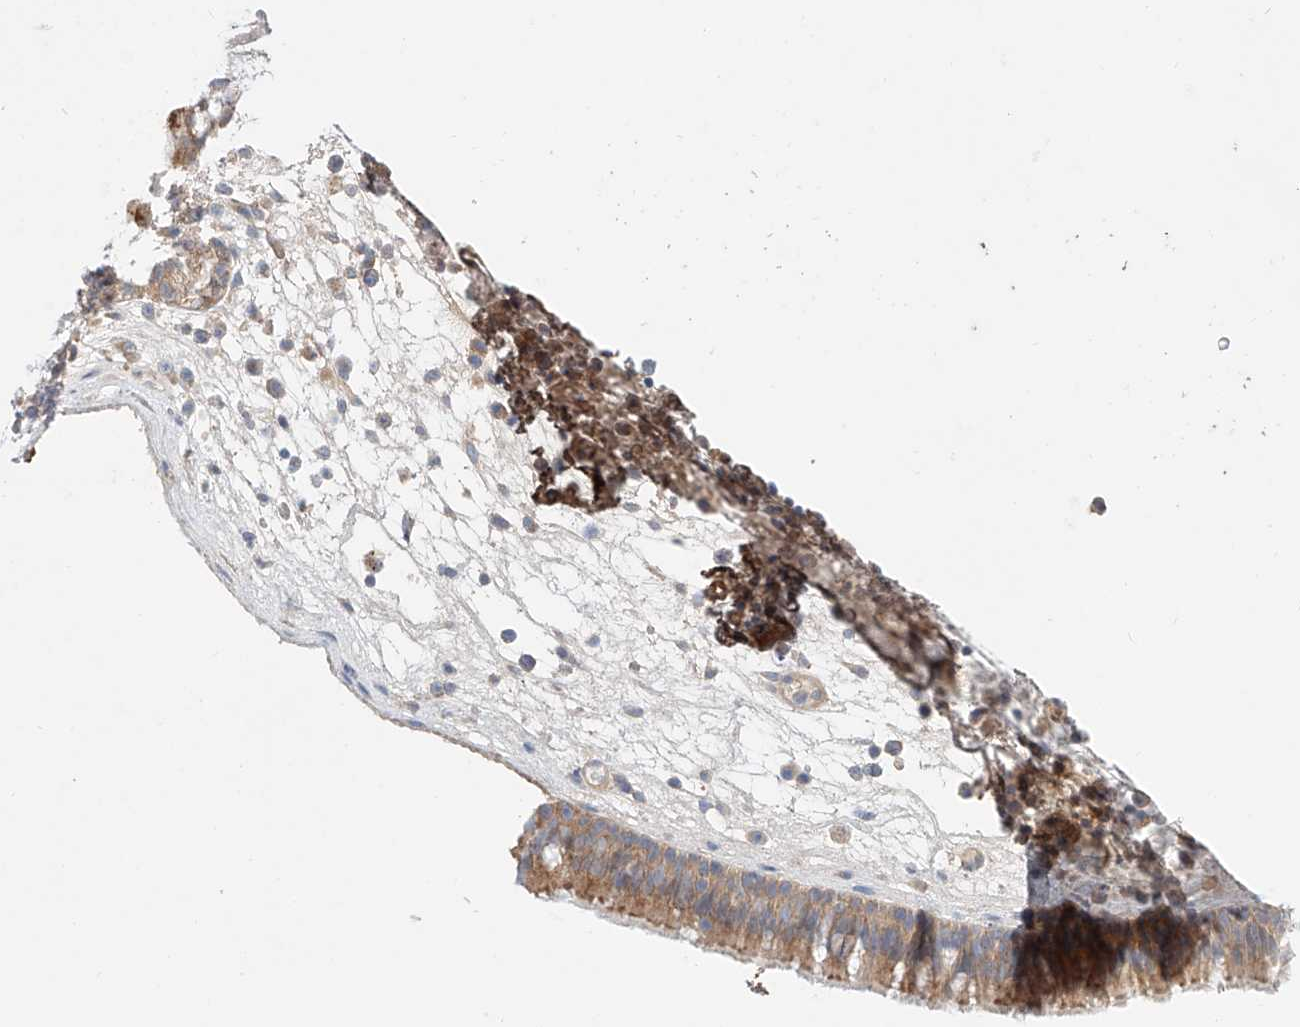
{"staining": {"intensity": "weak", "quantity": ">75%", "location": "cytoplasmic/membranous"}, "tissue": "nasopharynx", "cell_type": "Respiratory epithelial cells", "image_type": "normal", "snomed": [{"axis": "morphology", "description": "Normal tissue, NOS"}, {"axis": "morphology", "description": "Inflammation, NOS"}, {"axis": "morphology", "description": "Malignant melanoma, Metastatic site"}, {"axis": "topography", "description": "Nasopharynx"}], "caption": "An IHC photomicrograph of unremarkable tissue is shown. Protein staining in brown highlights weak cytoplasmic/membranous positivity in nasopharynx within respiratory epithelial cells. Nuclei are stained in blue.", "gene": "PGGT1B", "patient": {"sex": "male", "age": 70}}